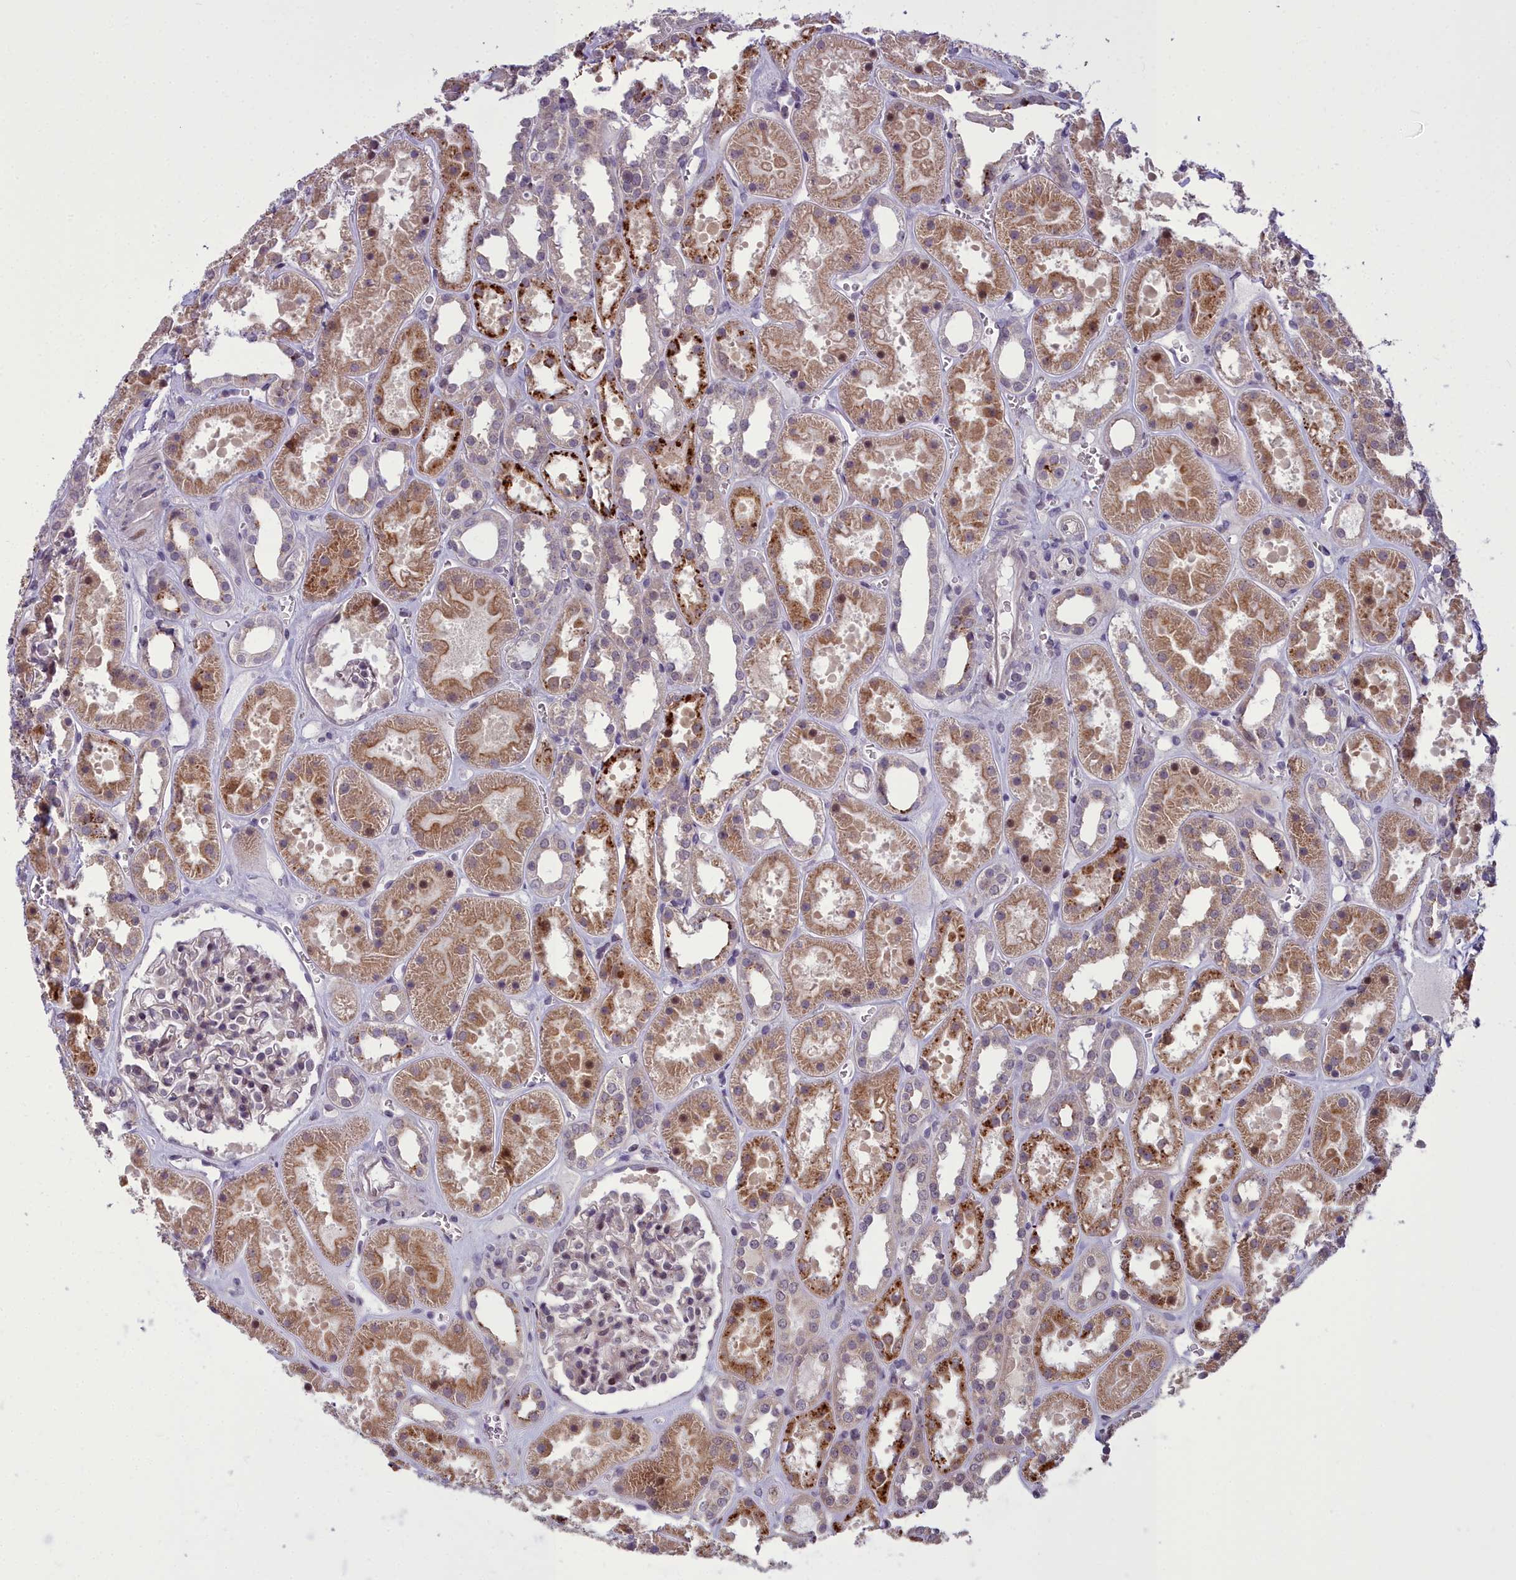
{"staining": {"intensity": "moderate", "quantity": "<25%", "location": "nuclear"}, "tissue": "kidney", "cell_type": "Cells in glomeruli", "image_type": "normal", "snomed": [{"axis": "morphology", "description": "Normal tissue, NOS"}, {"axis": "topography", "description": "Kidney"}], "caption": "Moderate nuclear protein expression is present in approximately <25% of cells in glomeruli in kidney.", "gene": "AP1M1", "patient": {"sex": "female", "age": 41}}